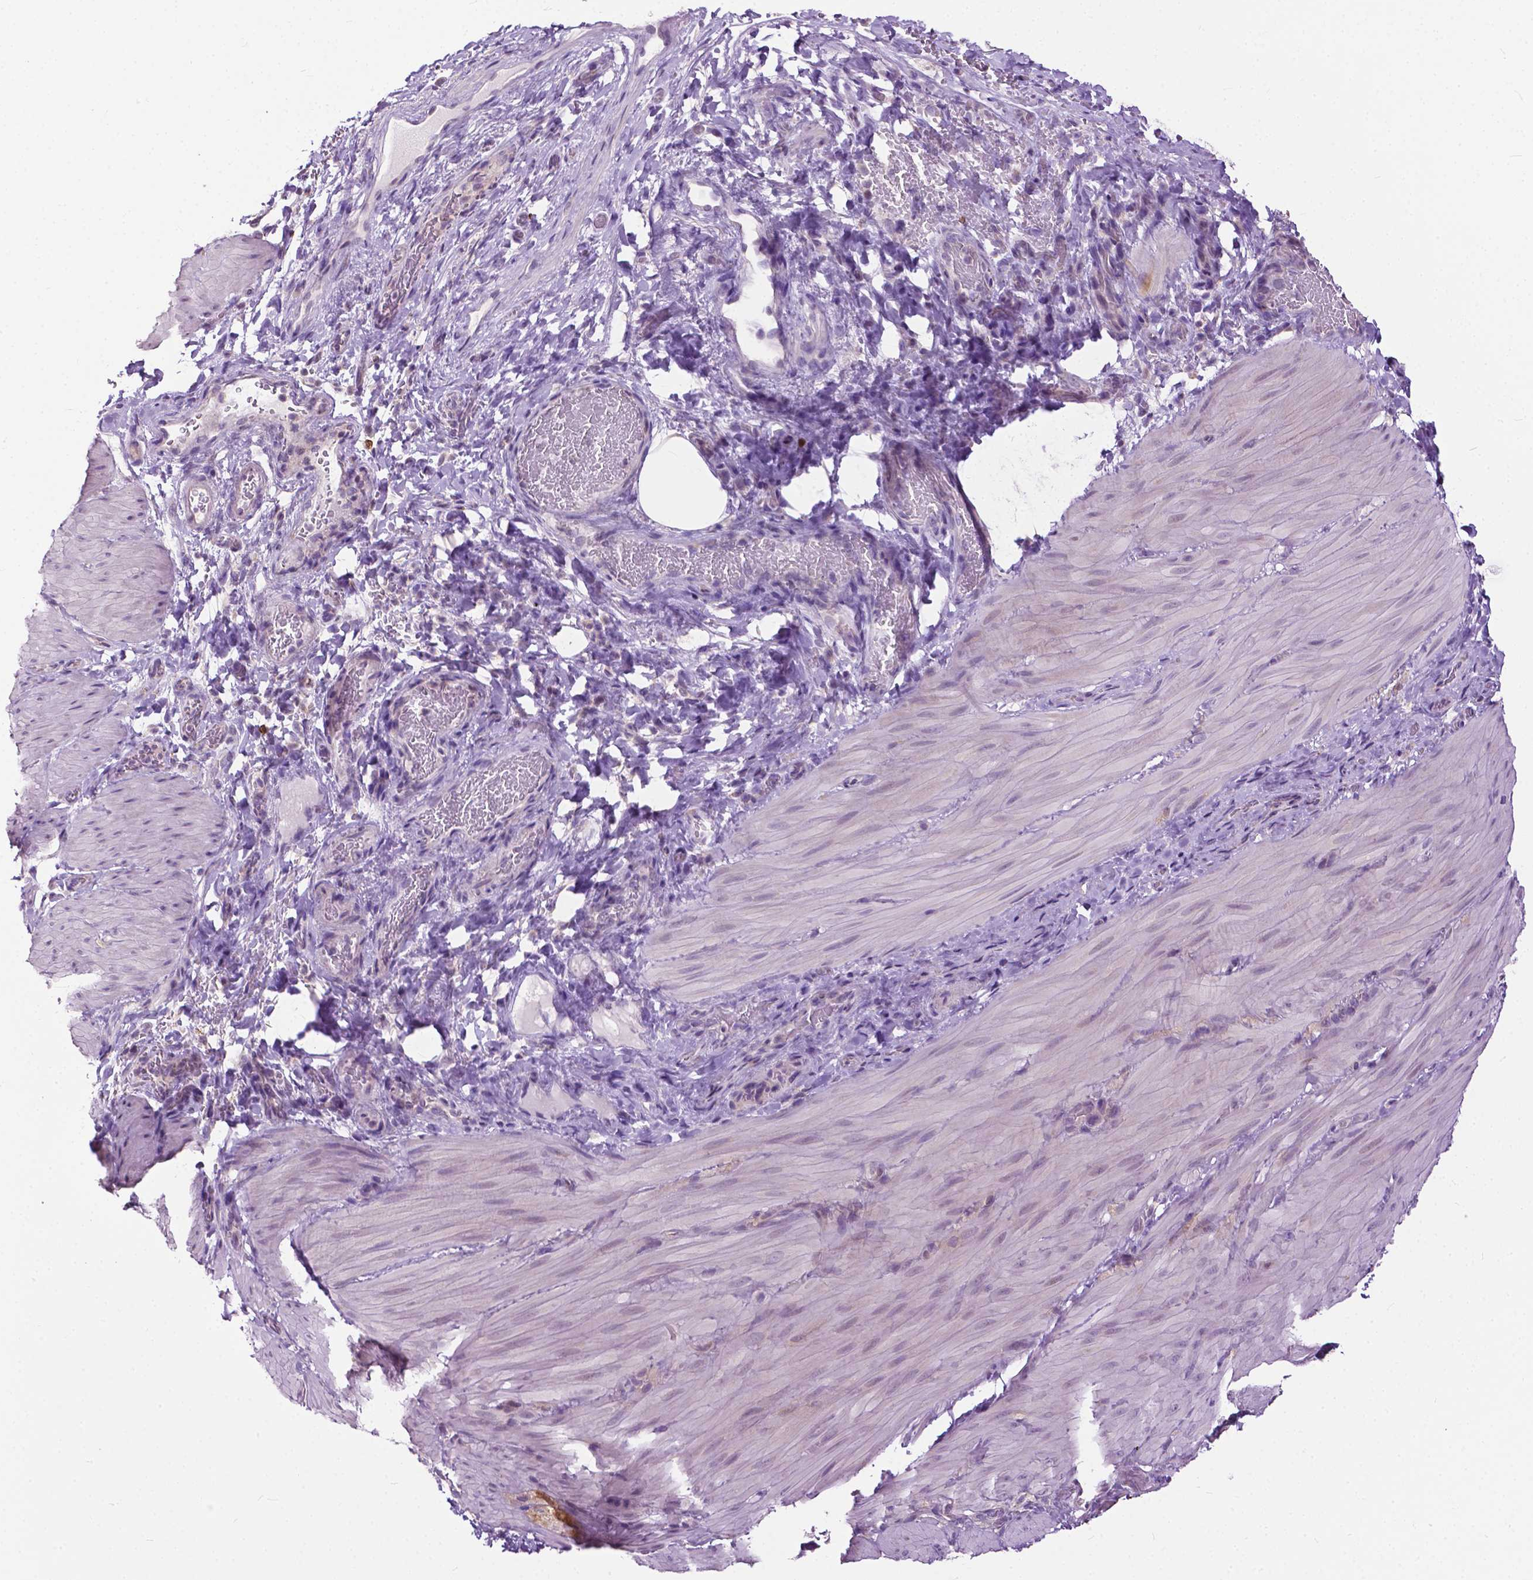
{"staining": {"intensity": "negative", "quantity": "none", "location": "none"}, "tissue": "smooth muscle", "cell_type": "Smooth muscle cells", "image_type": "normal", "snomed": [{"axis": "morphology", "description": "Normal tissue, NOS"}, {"axis": "topography", "description": "Smooth muscle"}, {"axis": "topography", "description": "Colon"}], "caption": "Human smooth muscle stained for a protein using IHC shows no staining in smooth muscle cells.", "gene": "TTC9B", "patient": {"sex": "male", "age": 73}}